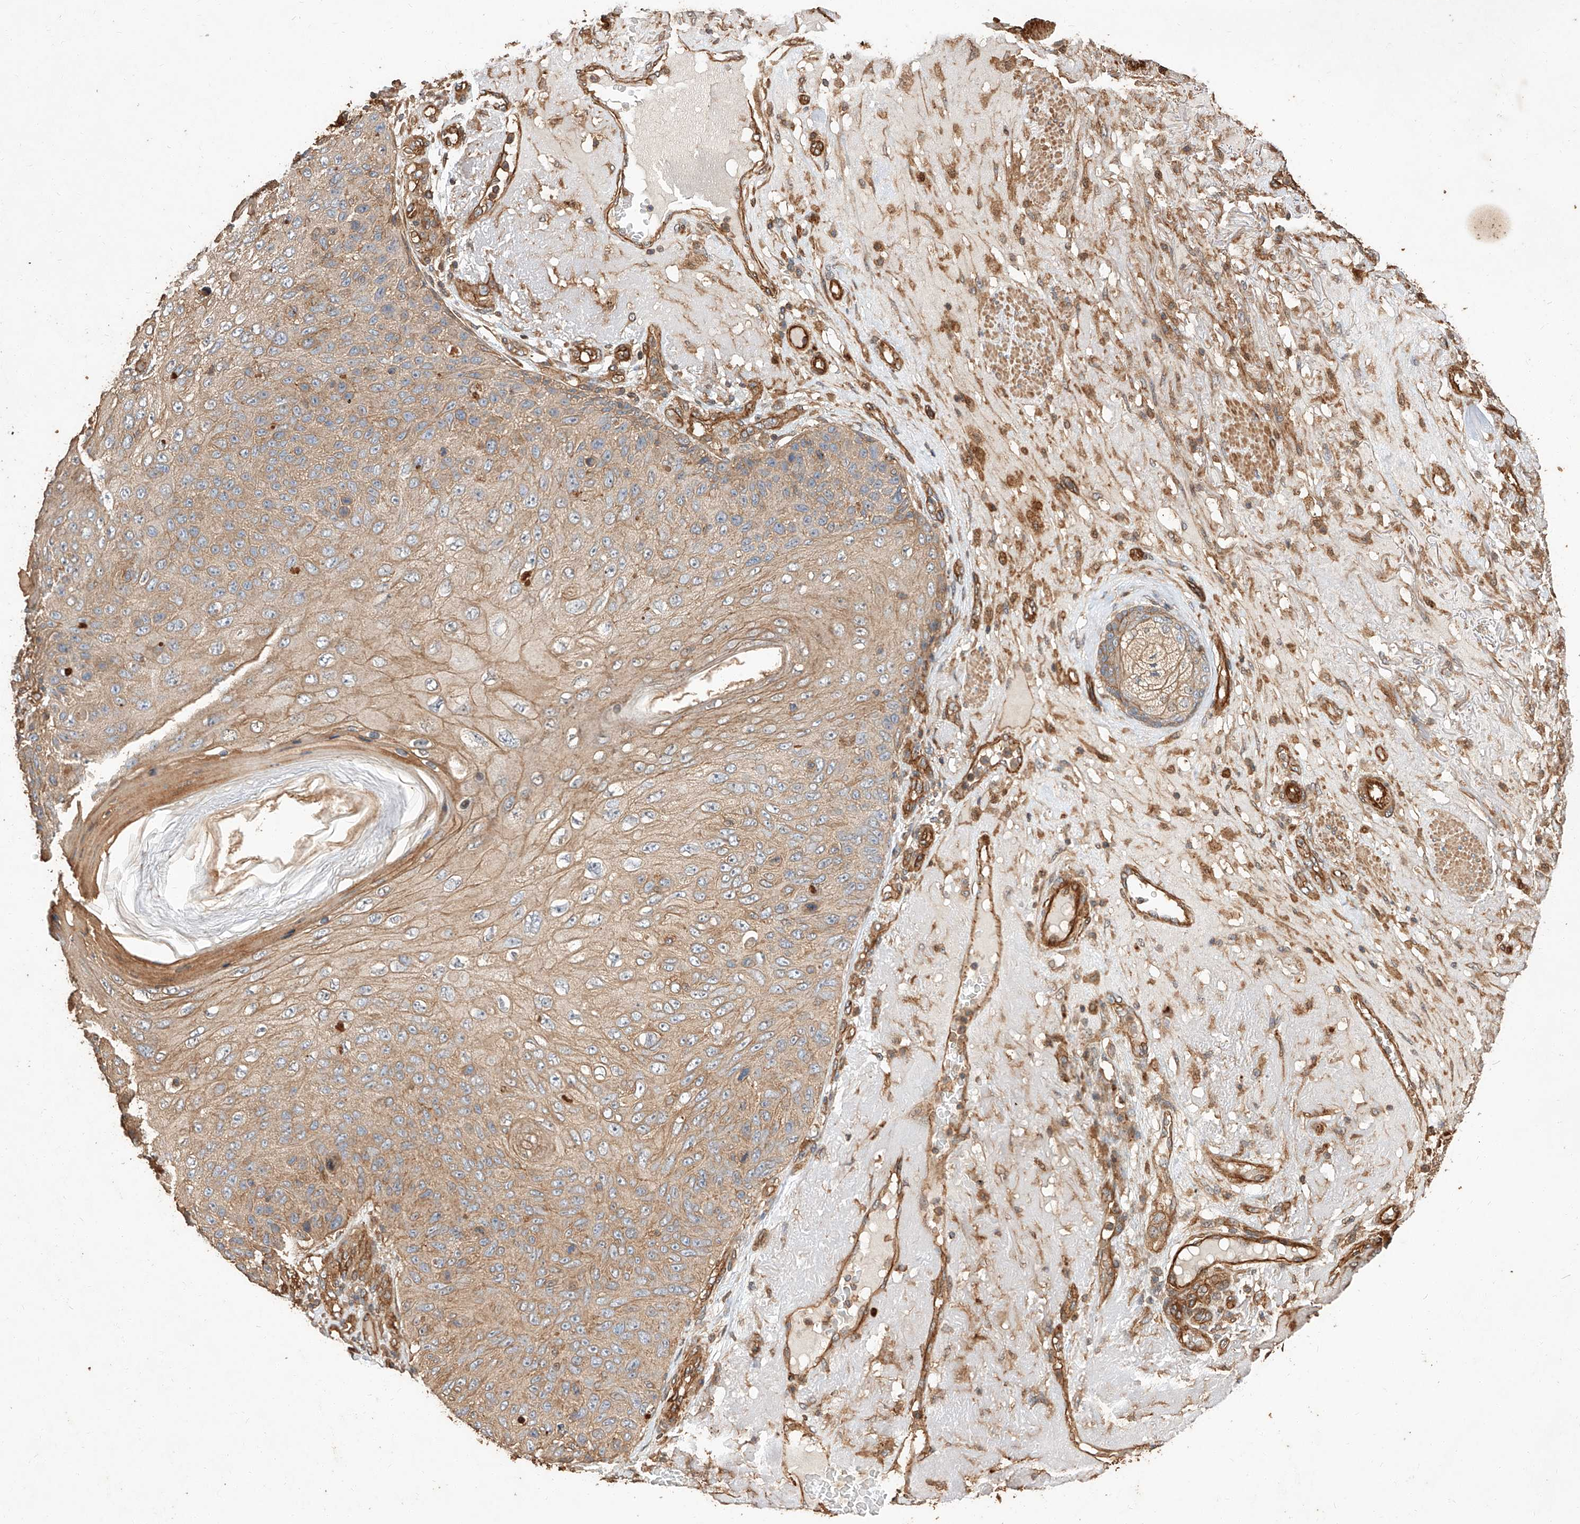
{"staining": {"intensity": "weak", "quantity": ">75%", "location": "cytoplasmic/membranous"}, "tissue": "skin cancer", "cell_type": "Tumor cells", "image_type": "cancer", "snomed": [{"axis": "morphology", "description": "Squamous cell carcinoma, NOS"}, {"axis": "topography", "description": "Skin"}], "caption": "Tumor cells display low levels of weak cytoplasmic/membranous positivity in approximately >75% of cells in squamous cell carcinoma (skin).", "gene": "GHDC", "patient": {"sex": "female", "age": 88}}